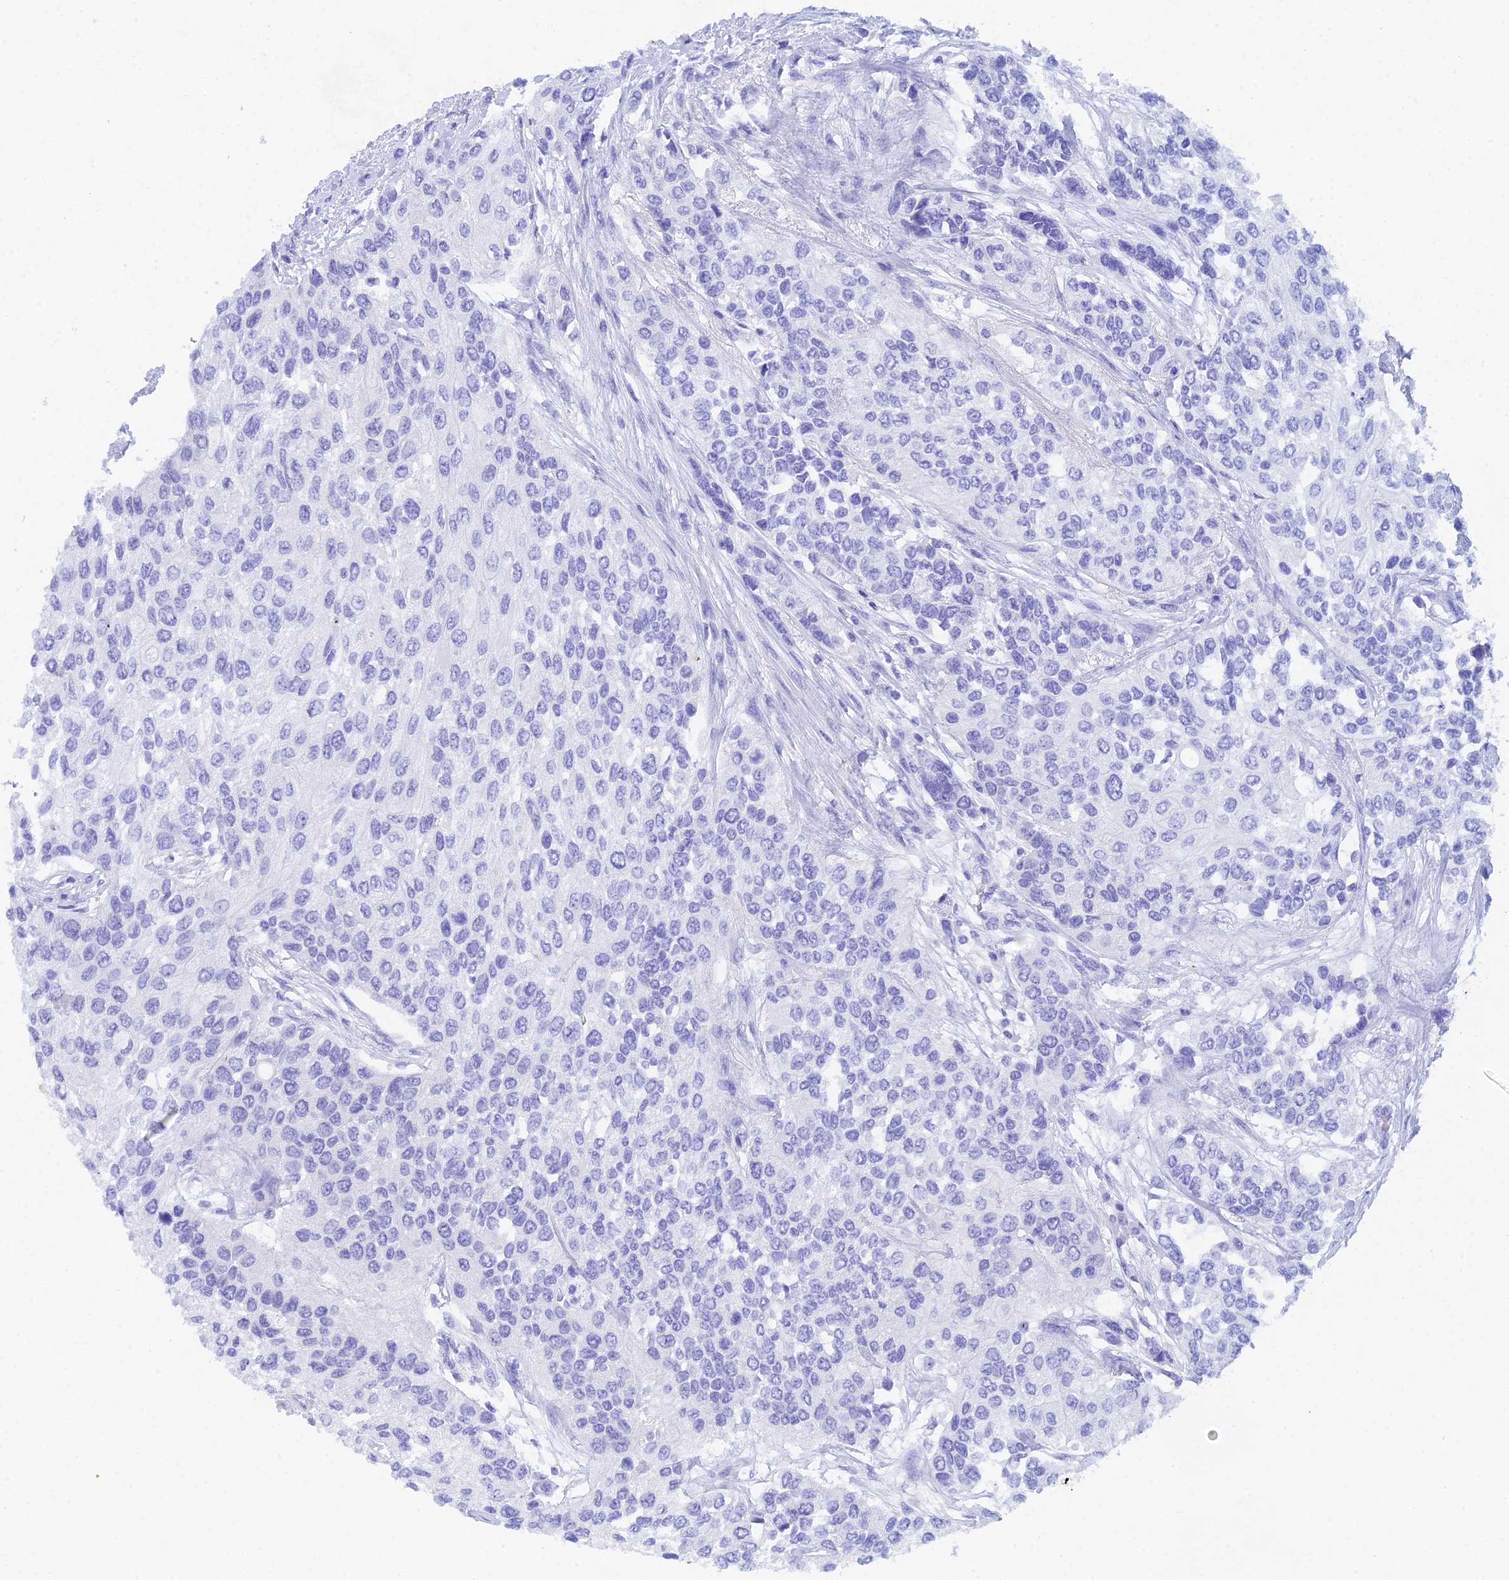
{"staining": {"intensity": "negative", "quantity": "none", "location": "none"}, "tissue": "urothelial cancer", "cell_type": "Tumor cells", "image_type": "cancer", "snomed": [{"axis": "morphology", "description": "Normal tissue, NOS"}, {"axis": "morphology", "description": "Urothelial carcinoma, High grade"}, {"axis": "topography", "description": "Vascular tissue"}, {"axis": "topography", "description": "Urinary bladder"}], "caption": "Immunohistochemistry histopathology image of urothelial cancer stained for a protein (brown), which demonstrates no positivity in tumor cells.", "gene": "REG1A", "patient": {"sex": "female", "age": 56}}